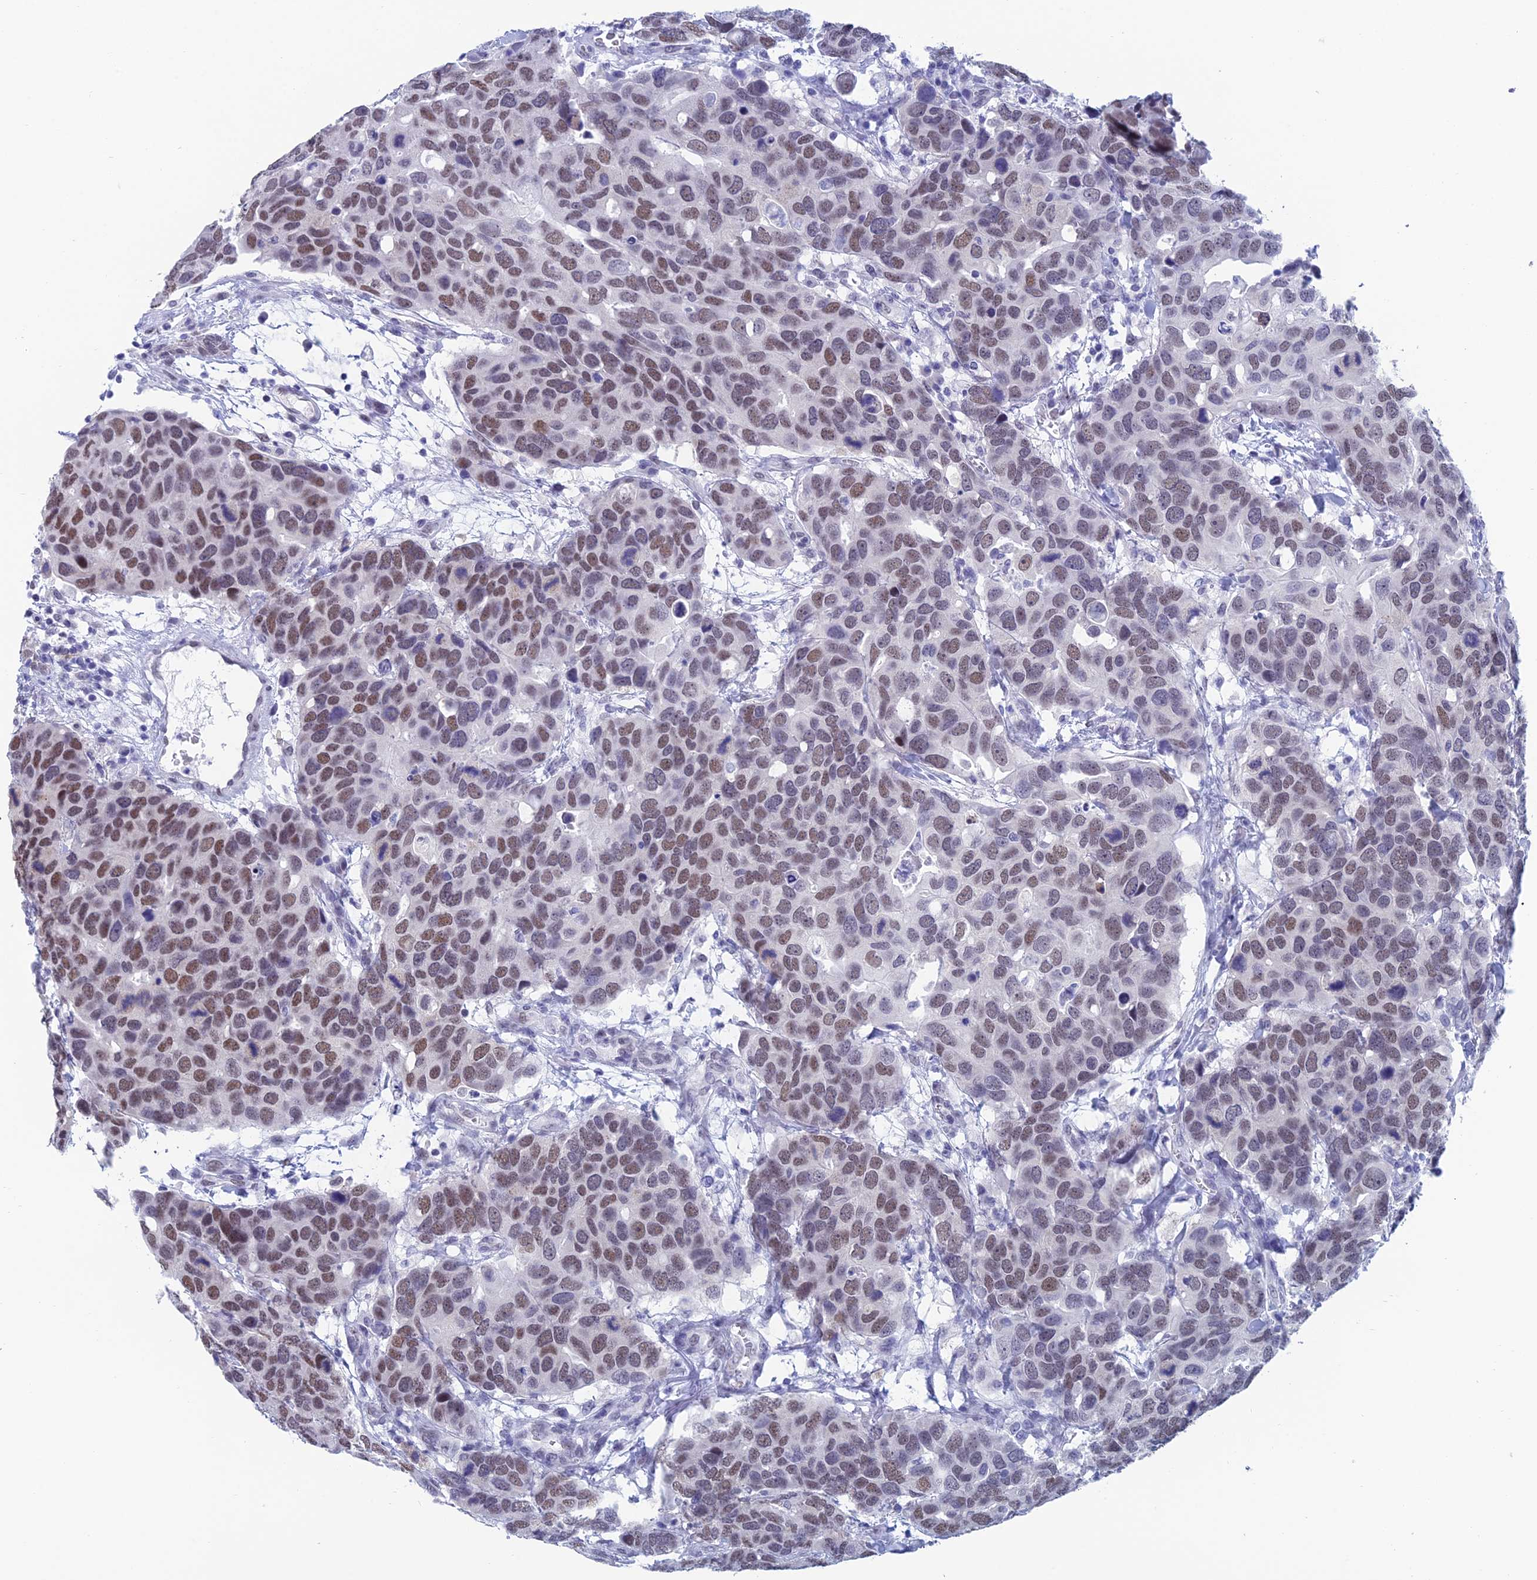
{"staining": {"intensity": "moderate", "quantity": ">75%", "location": "nuclear"}, "tissue": "breast cancer", "cell_type": "Tumor cells", "image_type": "cancer", "snomed": [{"axis": "morphology", "description": "Duct carcinoma"}, {"axis": "topography", "description": "Breast"}], "caption": "Protein analysis of breast infiltrating ductal carcinoma tissue shows moderate nuclear positivity in about >75% of tumor cells.", "gene": "NABP2", "patient": {"sex": "female", "age": 83}}